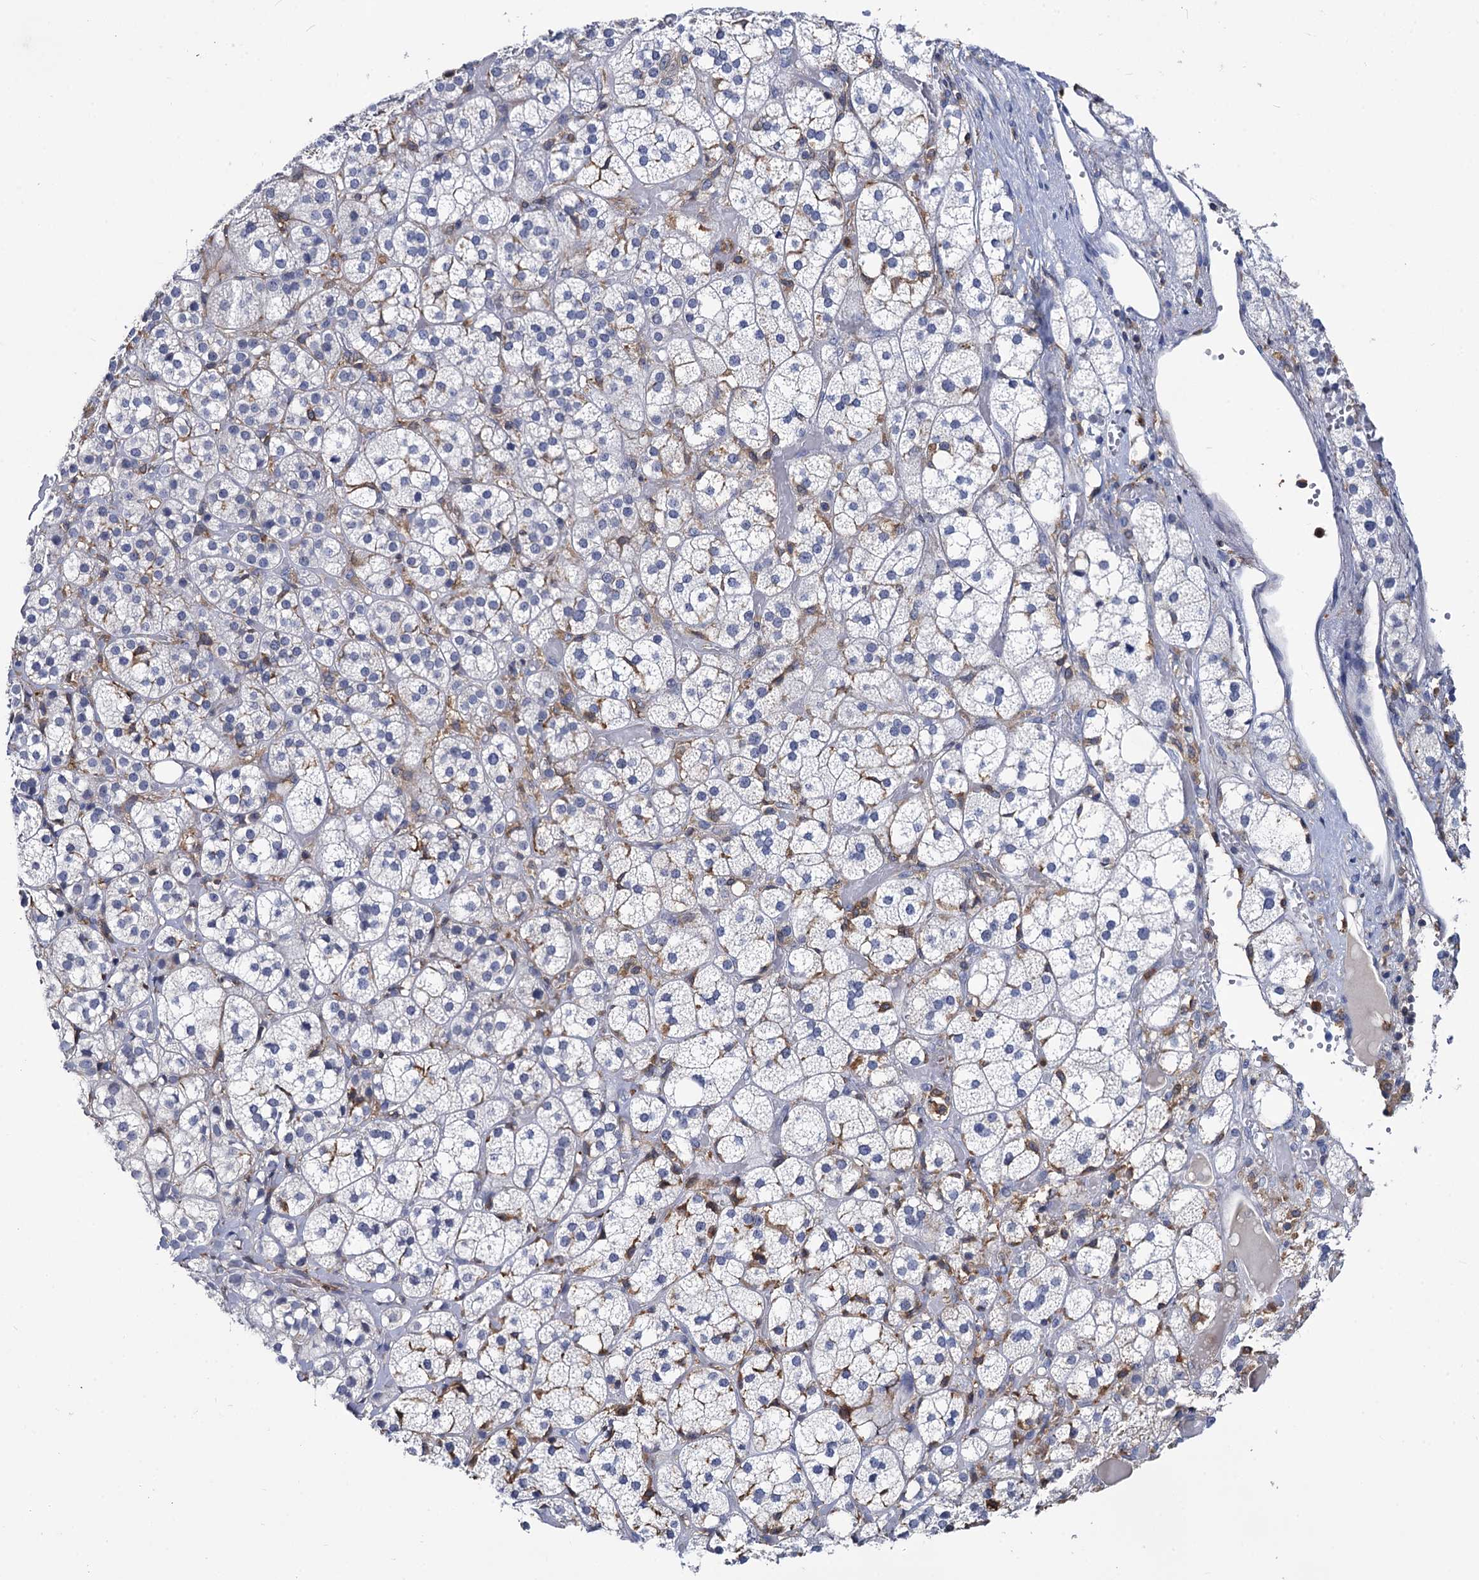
{"staining": {"intensity": "moderate", "quantity": "<25%", "location": "cytoplasmic/membranous"}, "tissue": "adrenal gland", "cell_type": "Glandular cells", "image_type": "normal", "snomed": [{"axis": "morphology", "description": "Normal tissue, NOS"}, {"axis": "topography", "description": "Adrenal gland"}], "caption": "Immunohistochemical staining of unremarkable adrenal gland exhibits low levels of moderate cytoplasmic/membranous staining in approximately <25% of glandular cells. Using DAB (3,3'-diaminobenzidine) (brown) and hematoxylin (blue) stains, captured at high magnification using brightfield microscopy.", "gene": "RHOG", "patient": {"sex": "female", "age": 61}}